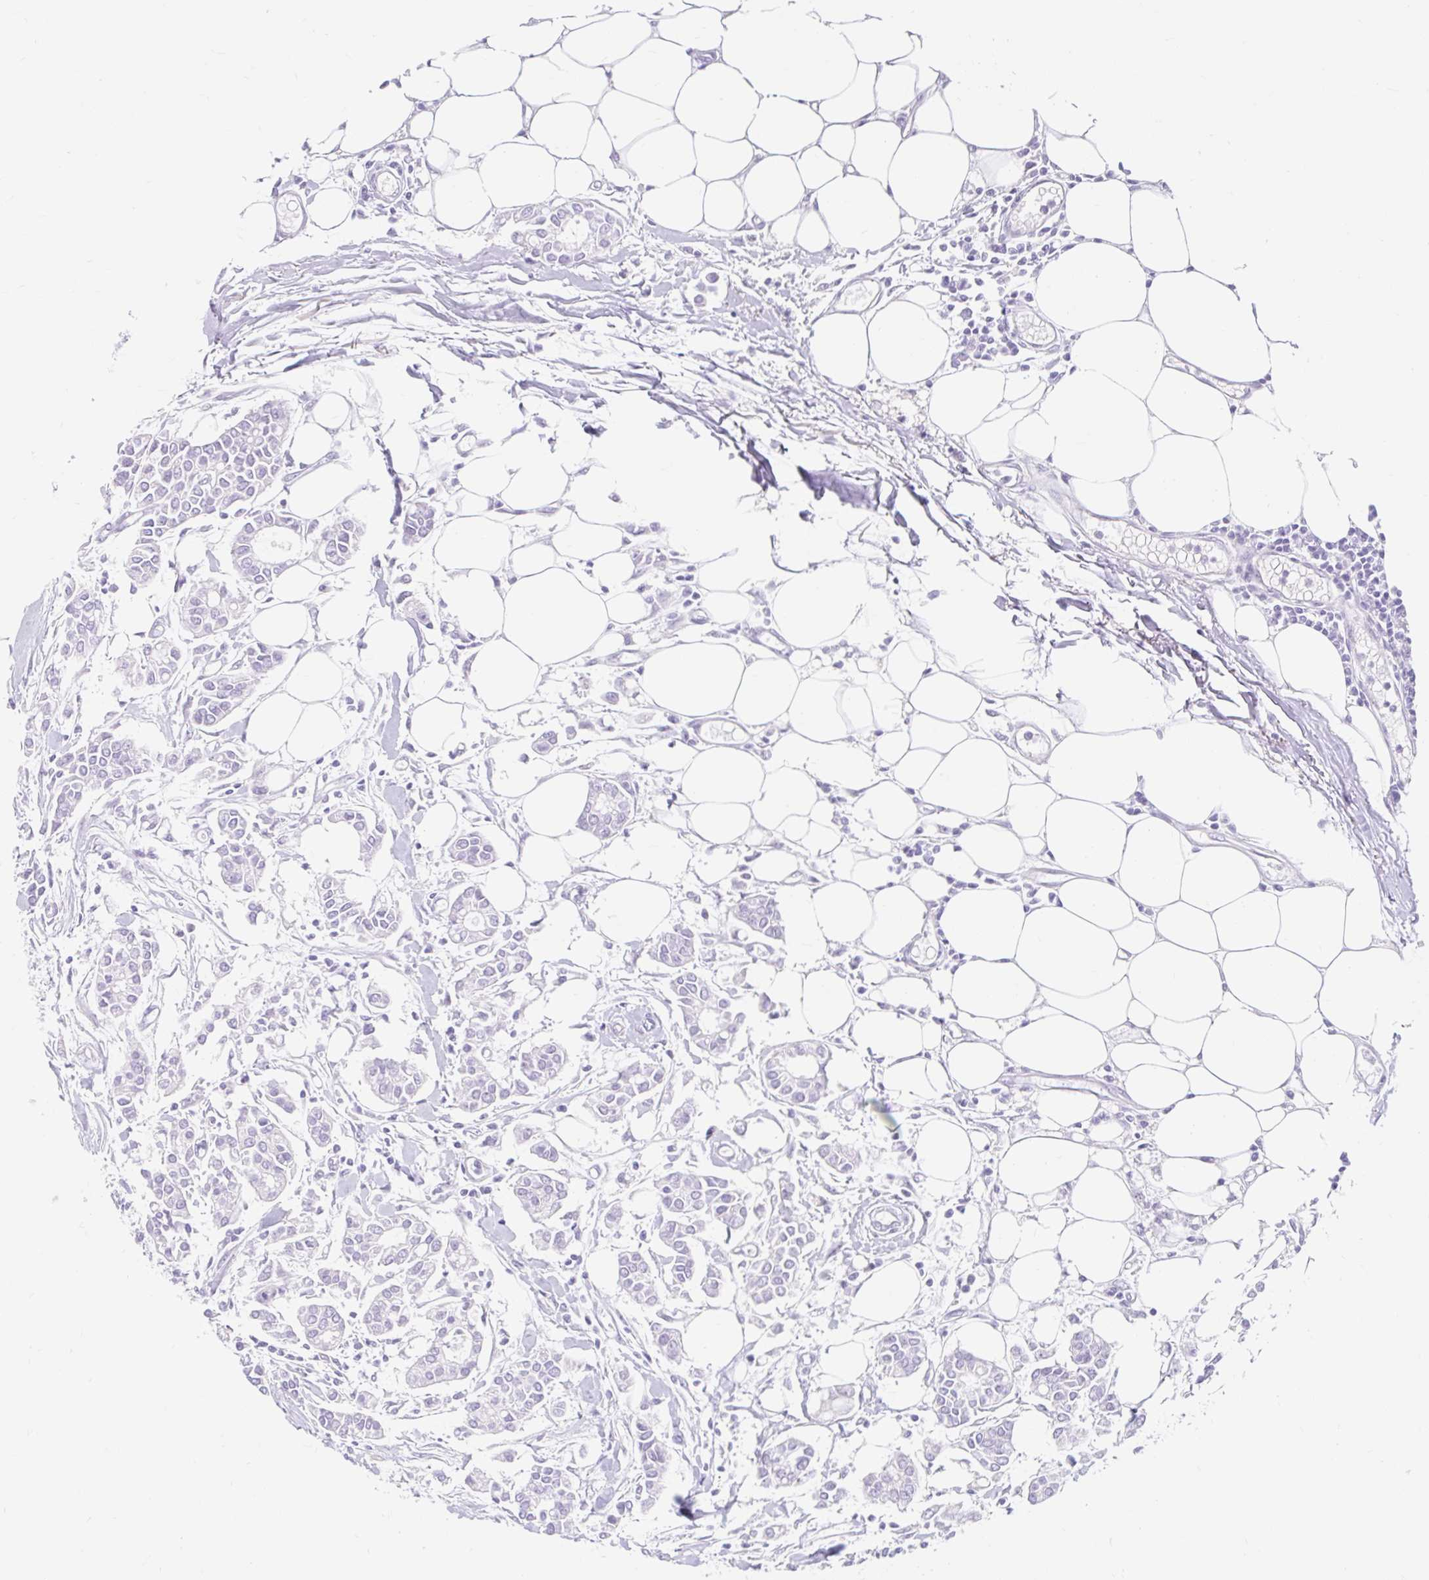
{"staining": {"intensity": "negative", "quantity": "none", "location": "none"}, "tissue": "breast cancer", "cell_type": "Tumor cells", "image_type": "cancer", "snomed": [{"axis": "morphology", "description": "Duct carcinoma"}, {"axis": "topography", "description": "Breast"}], "caption": "Immunohistochemistry photomicrograph of neoplastic tissue: breast cancer (infiltrating ductal carcinoma) stained with DAB demonstrates no significant protein expression in tumor cells.", "gene": "ITPK1", "patient": {"sex": "female", "age": 84}}